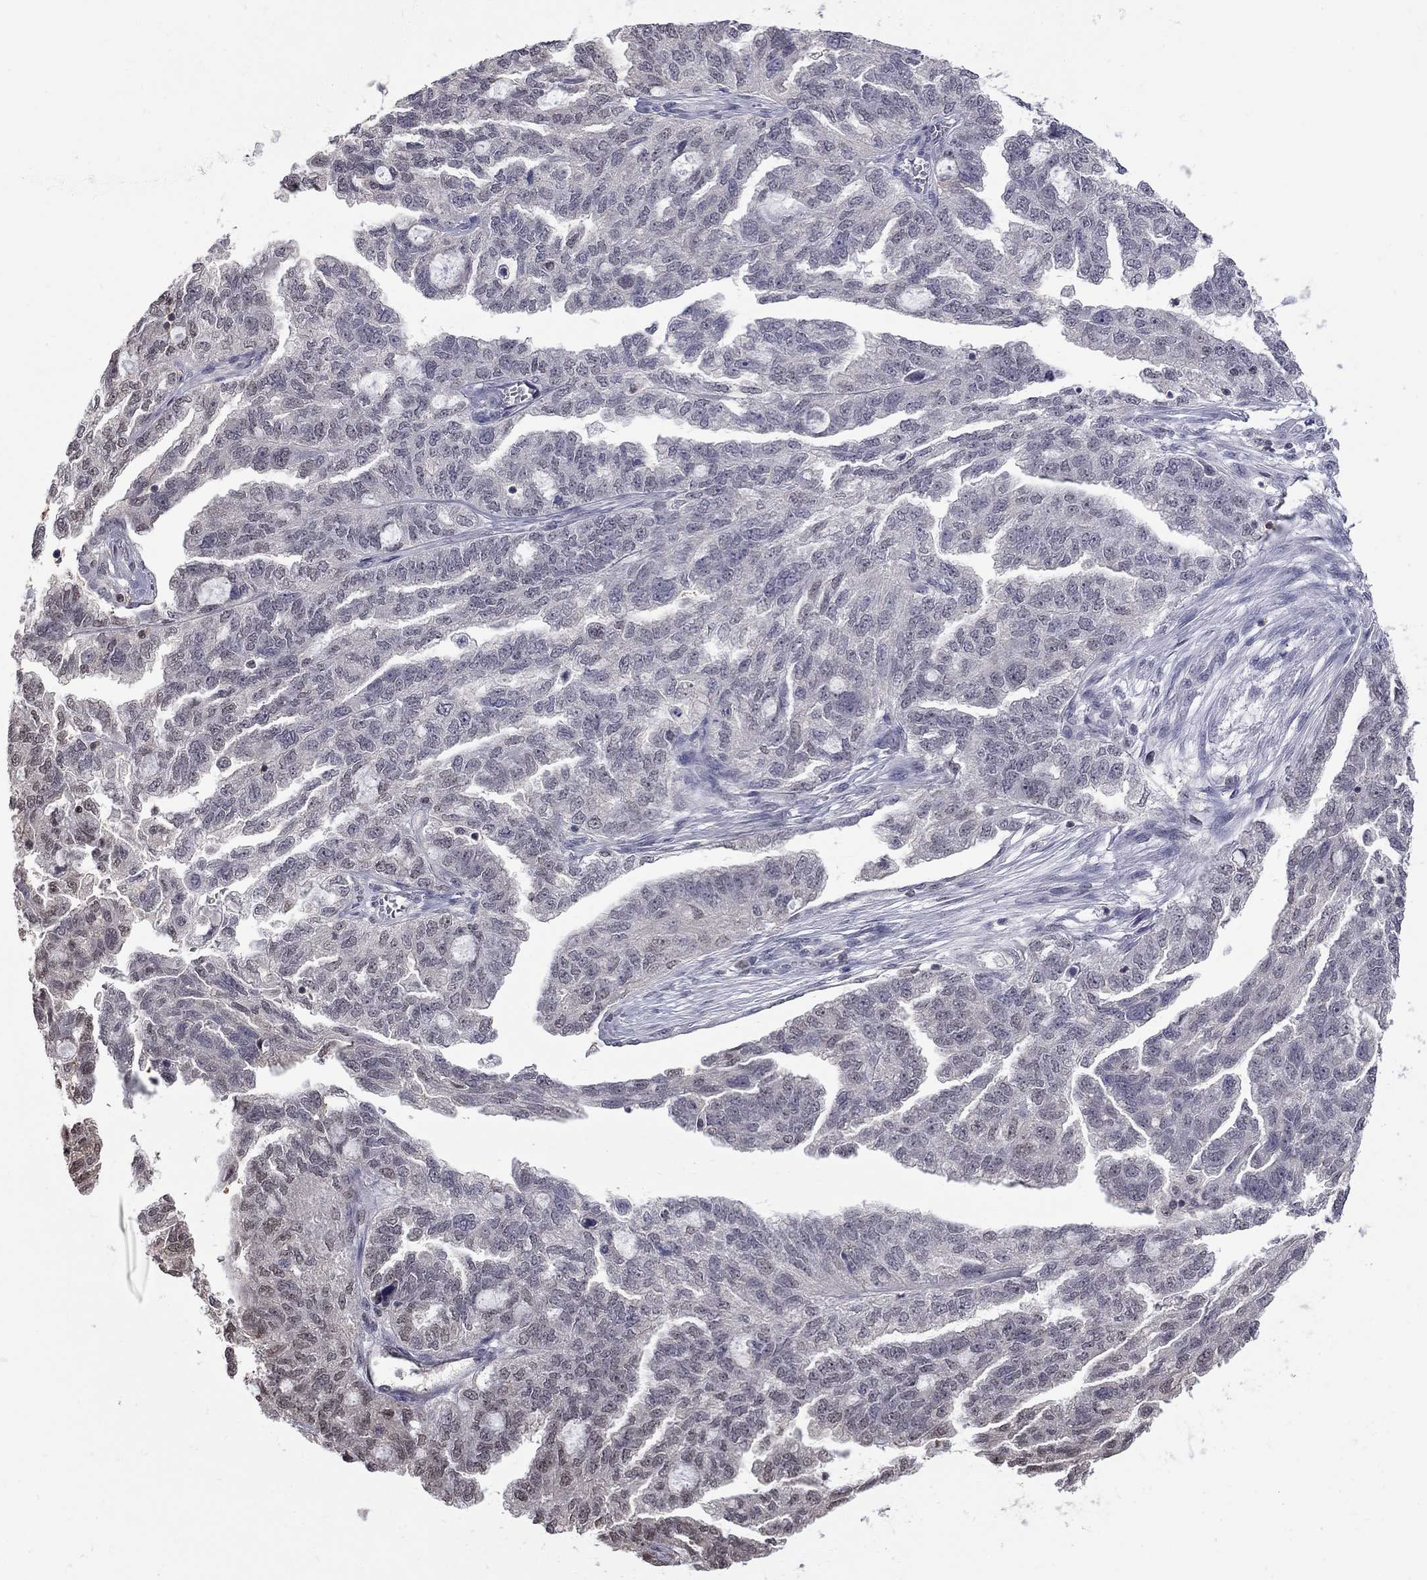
{"staining": {"intensity": "negative", "quantity": "none", "location": "none"}, "tissue": "ovarian cancer", "cell_type": "Tumor cells", "image_type": "cancer", "snomed": [{"axis": "morphology", "description": "Cystadenocarcinoma, serous, NOS"}, {"axis": "topography", "description": "Ovary"}], "caption": "A histopathology image of ovarian cancer (serous cystadenocarcinoma) stained for a protein displays no brown staining in tumor cells.", "gene": "RFWD3", "patient": {"sex": "female", "age": 51}}